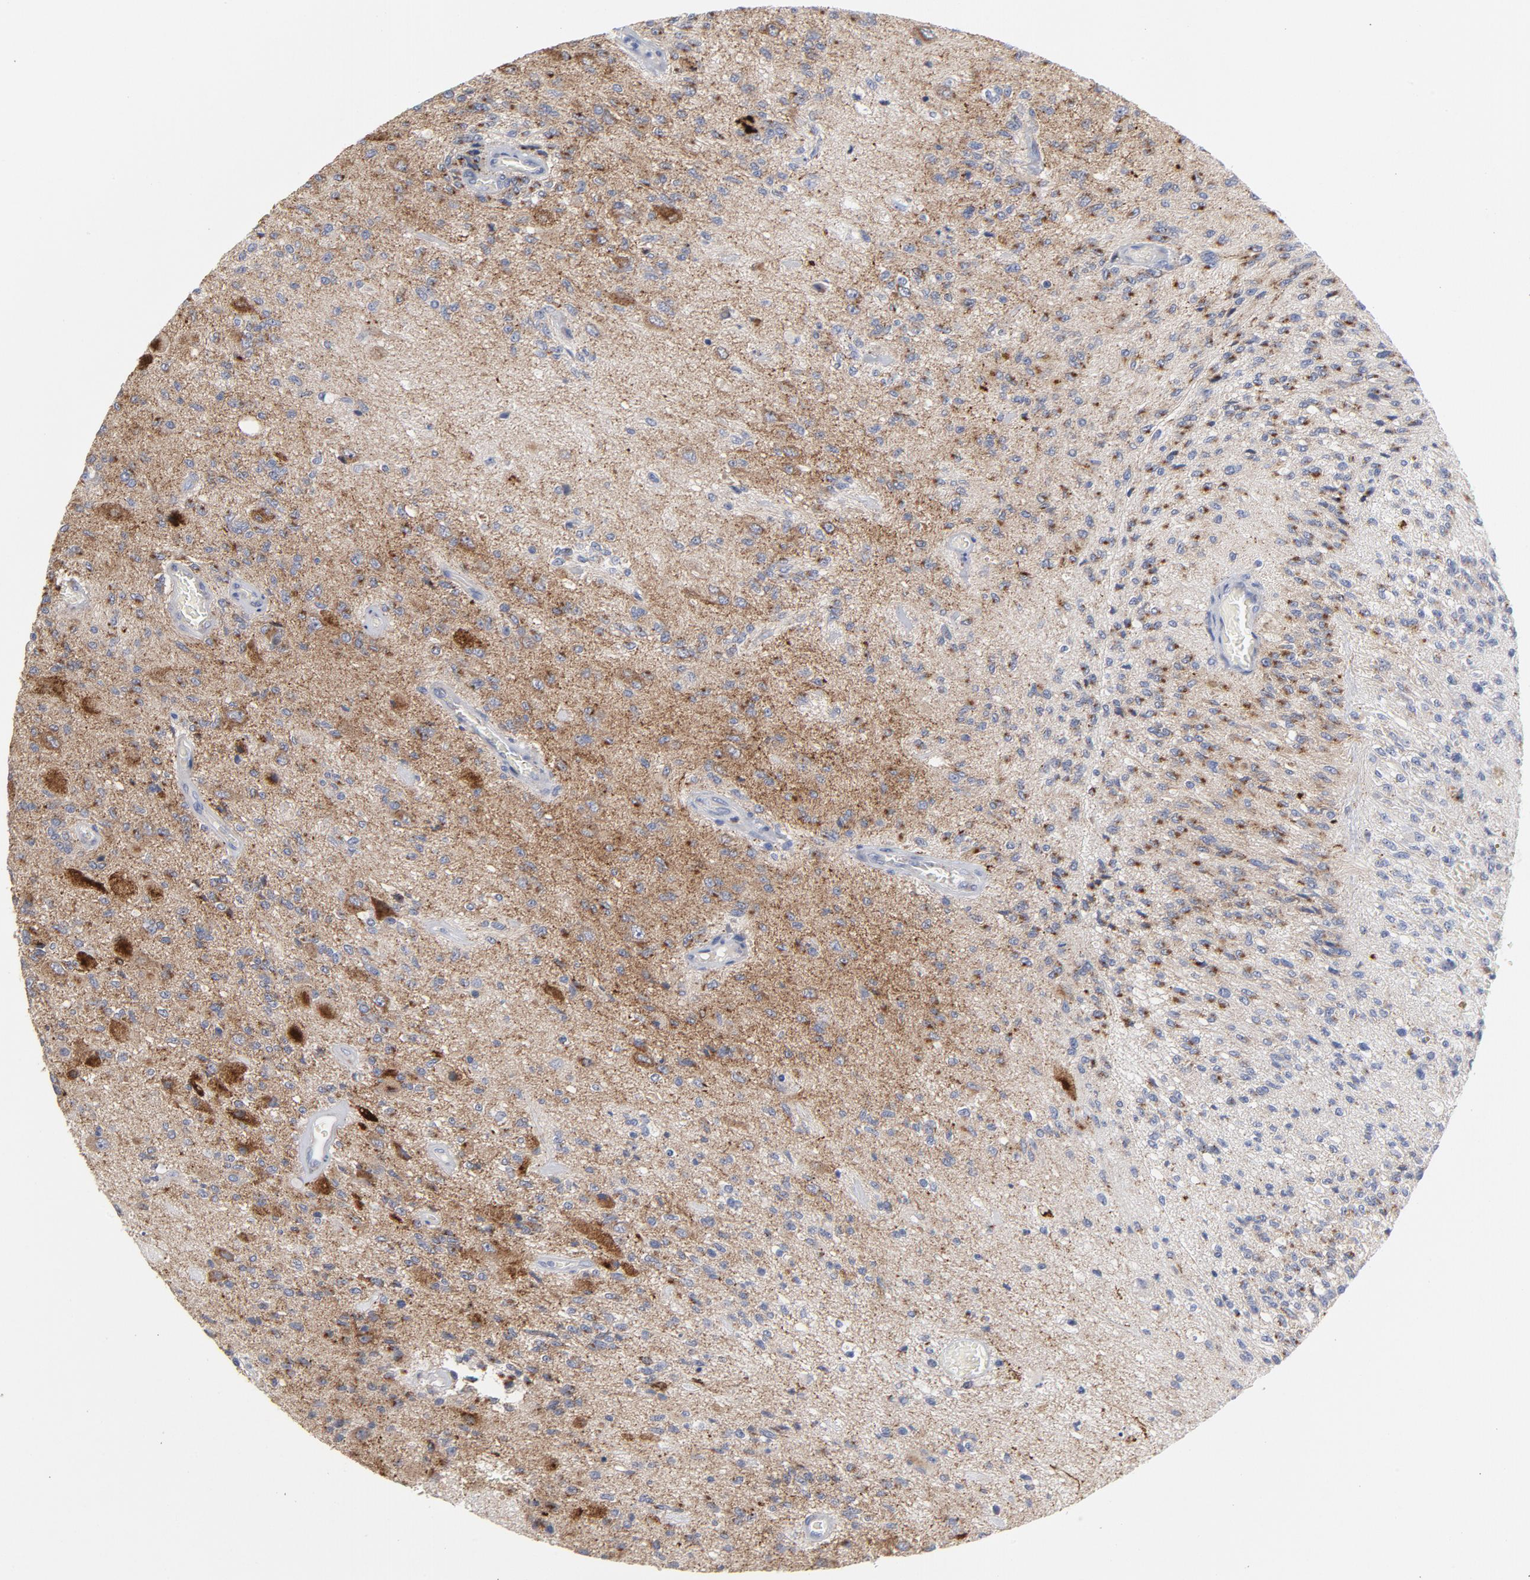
{"staining": {"intensity": "negative", "quantity": "none", "location": "none"}, "tissue": "glioma", "cell_type": "Tumor cells", "image_type": "cancer", "snomed": [{"axis": "morphology", "description": "Normal tissue, NOS"}, {"axis": "morphology", "description": "Glioma, malignant, High grade"}, {"axis": "topography", "description": "Cerebral cortex"}], "caption": "Tumor cells show no significant positivity in glioma.", "gene": "CPE", "patient": {"sex": "male", "age": 77}}